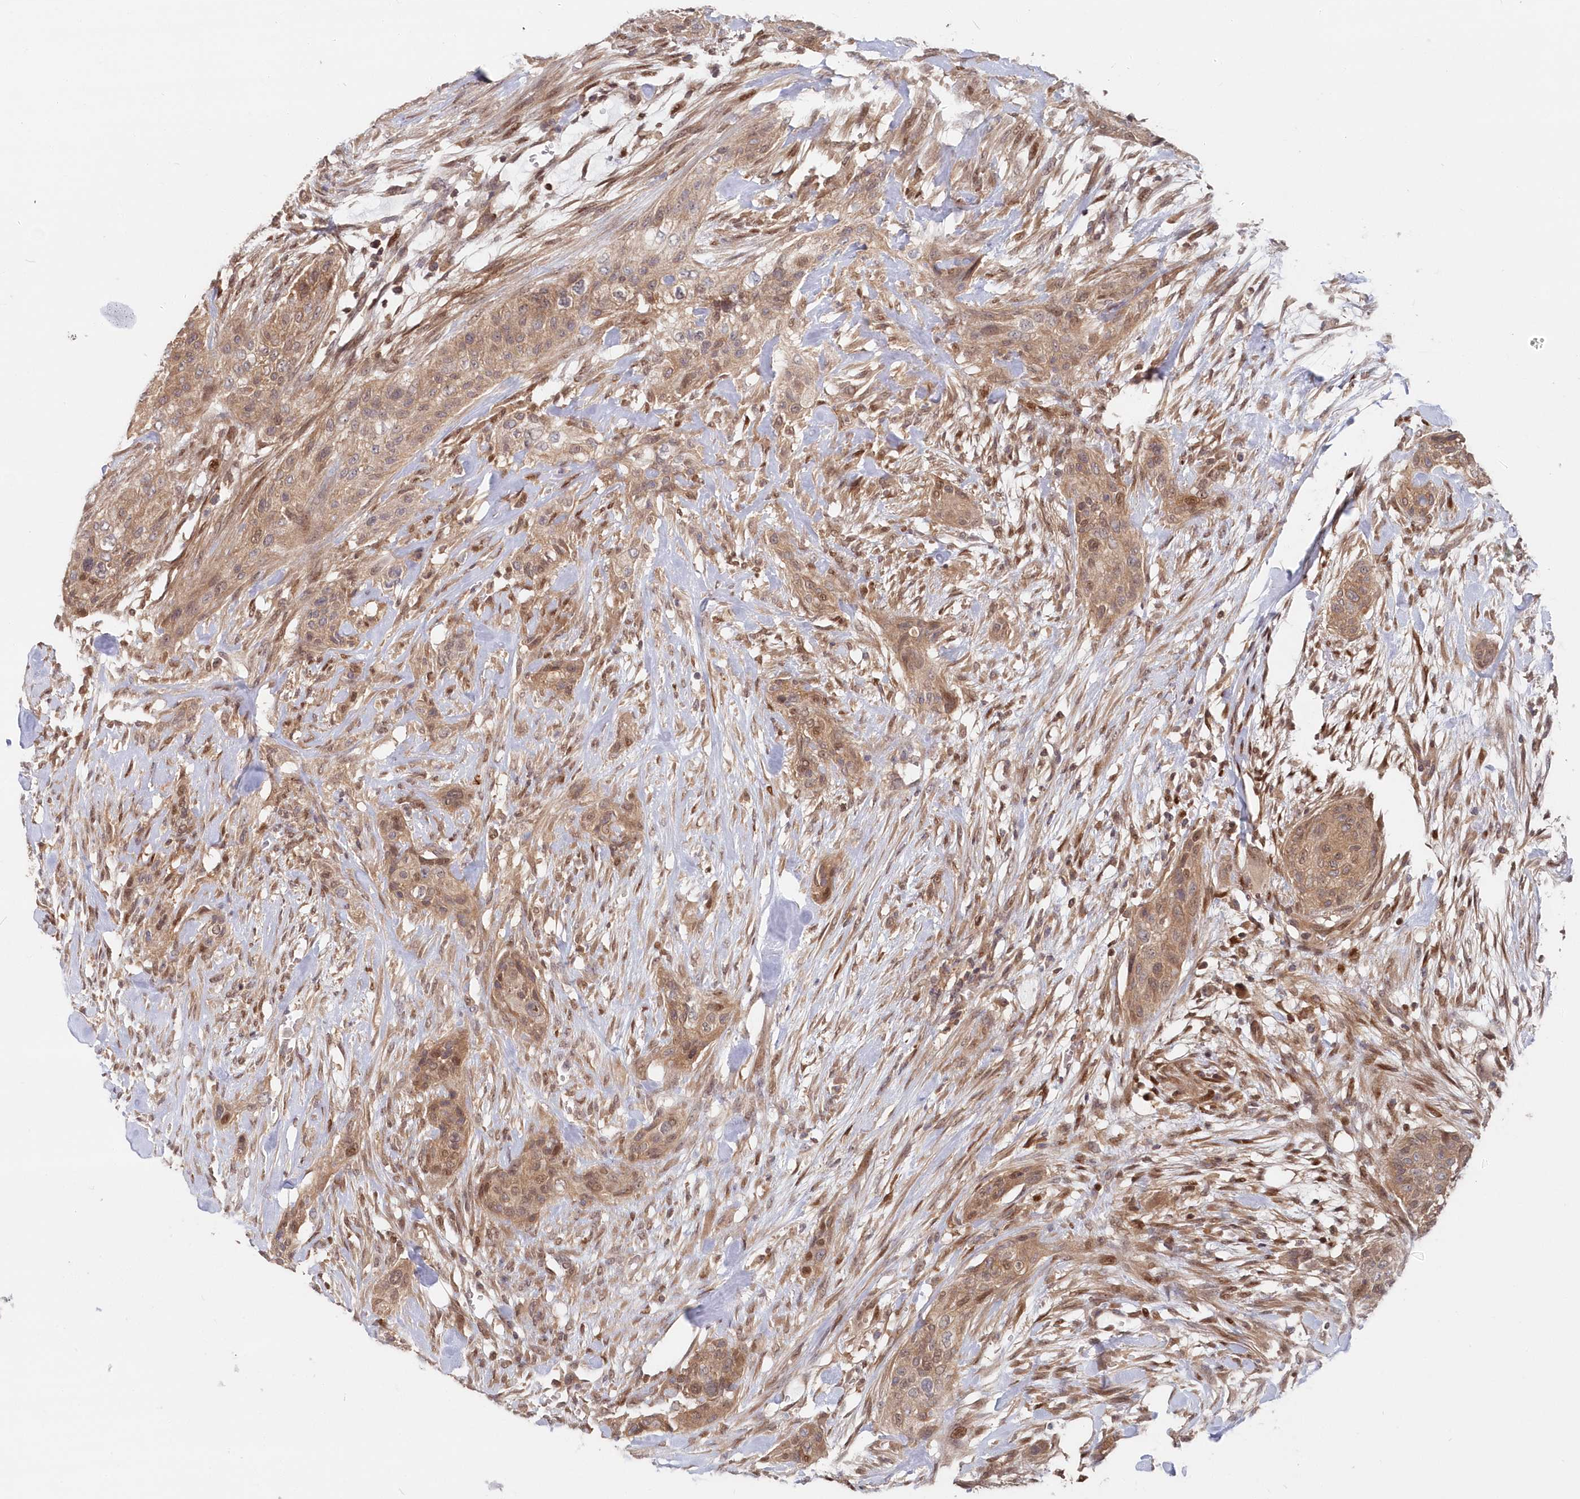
{"staining": {"intensity": "moderate", "quantity": ">75%", "location": "cytoplasmic/membranous,nuclear"}, "tissue": "urothelial cancer", "cell_type": "Tumor cells", "image_type": "cancer", "snomed": [{"axis": "morphology", "description": "Urothelial carcinoma, High grade"}, {"axis": "topography", "description": "Urinary bladder"}], "caption": "This image displays IHC staining of high-grade urothelial carcinoma, with medium moderate cytoplasmic/membranous and nuclear expression in about >75% of tumor cells.", "gene": "ABHD14B", "patient": {"sex": "male", "age": 35}}